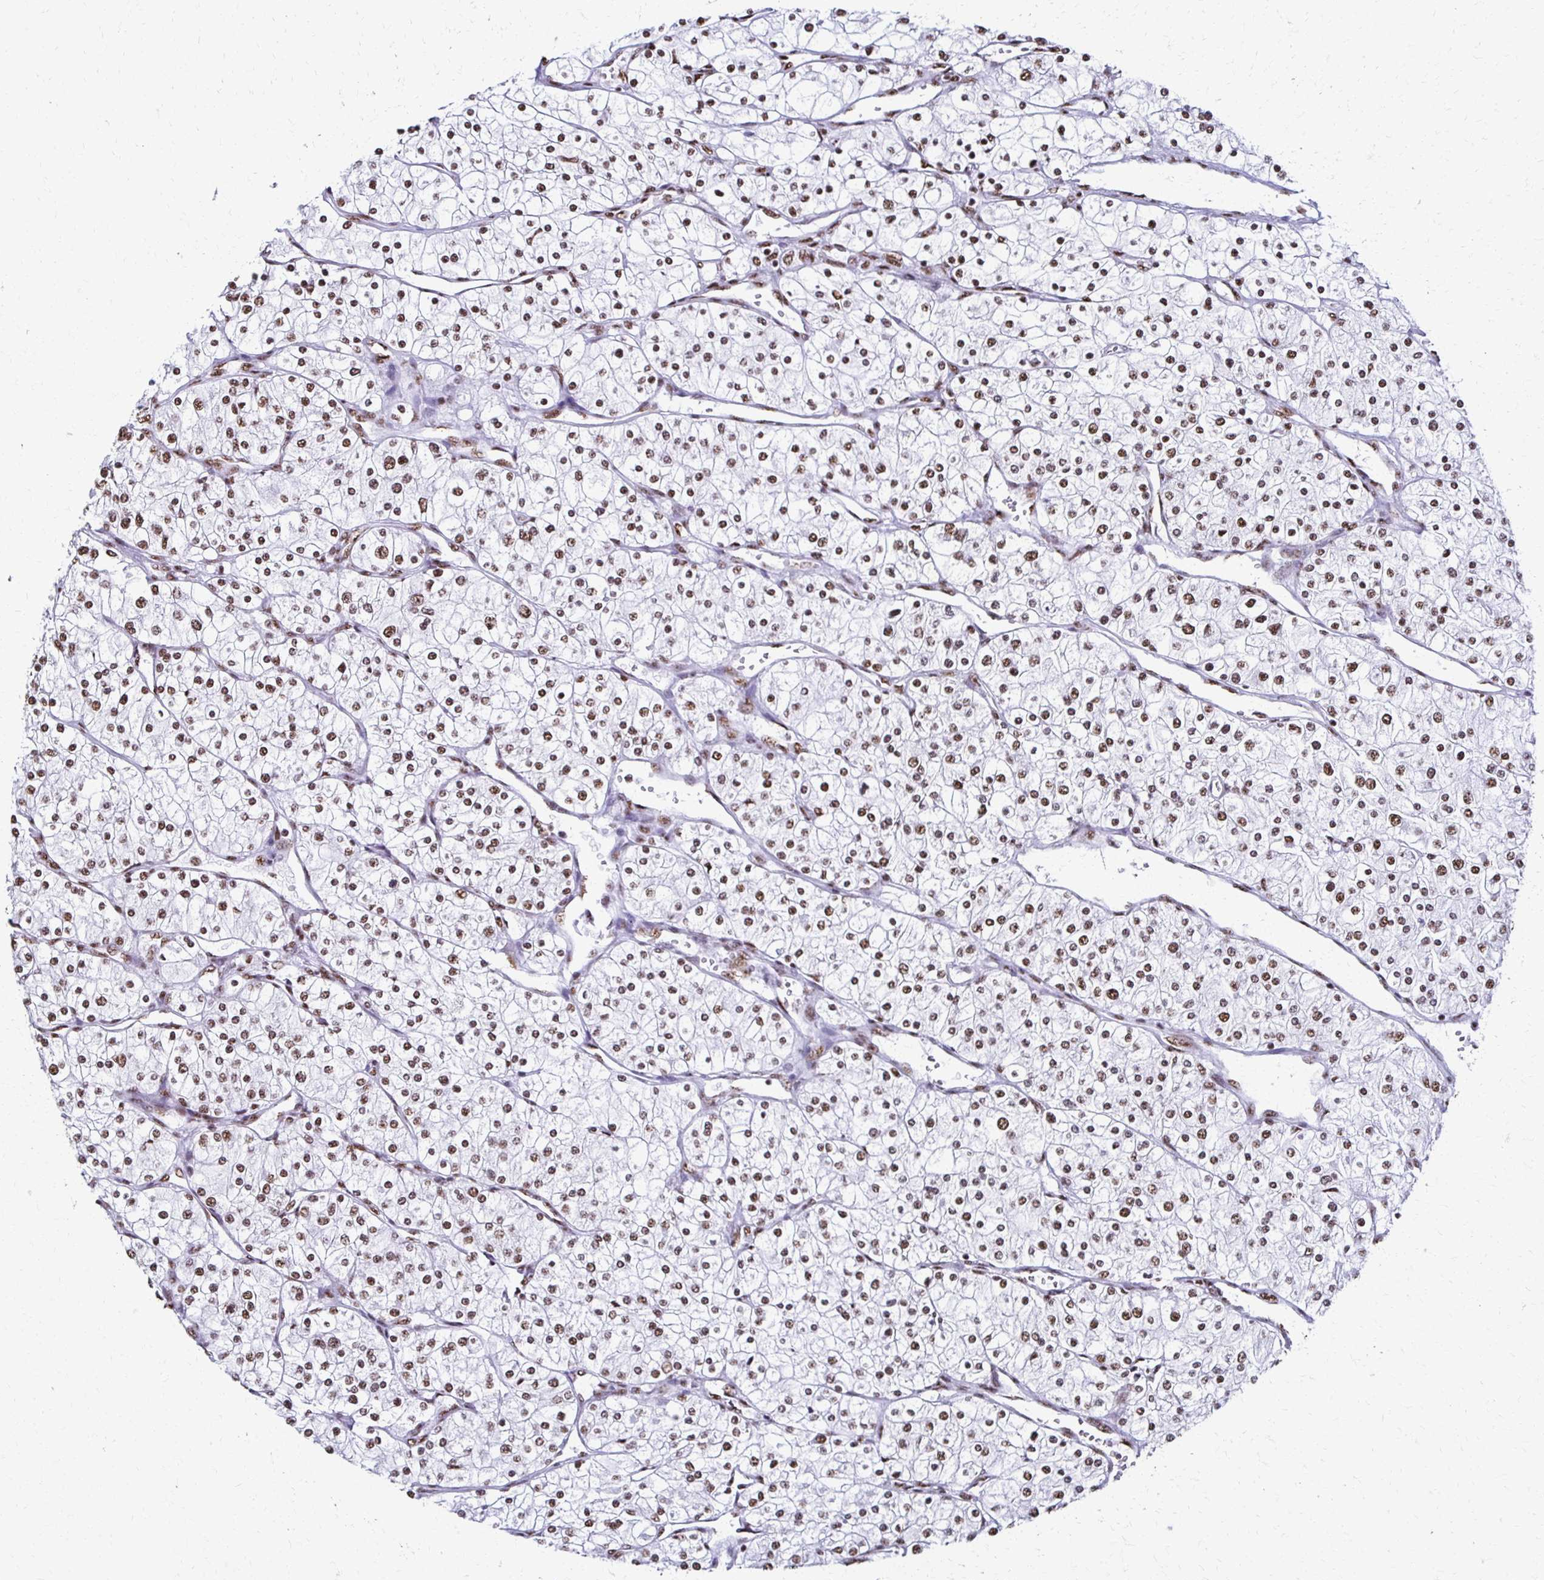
{"staining": {"intensity": "moderate", "quantity": ">75%", "location": "nuclear"}, "tissue": "renal cancer", "cell_type": "Tumor cells", "image_type": "cancer", "snomed": [{"axis": "morphology", "description": "Adenocarcinoma, NOS"}, {"axis": "topography", "description": "Kidney"}], "caption": "Human adenocarcinoma (renal) stained for a protein (brown) reveals moderate nuclear positive expression in approximately >75% of tumor cells.", "gene": "NONO", "patient": {"sex": "male", "age": 80}}